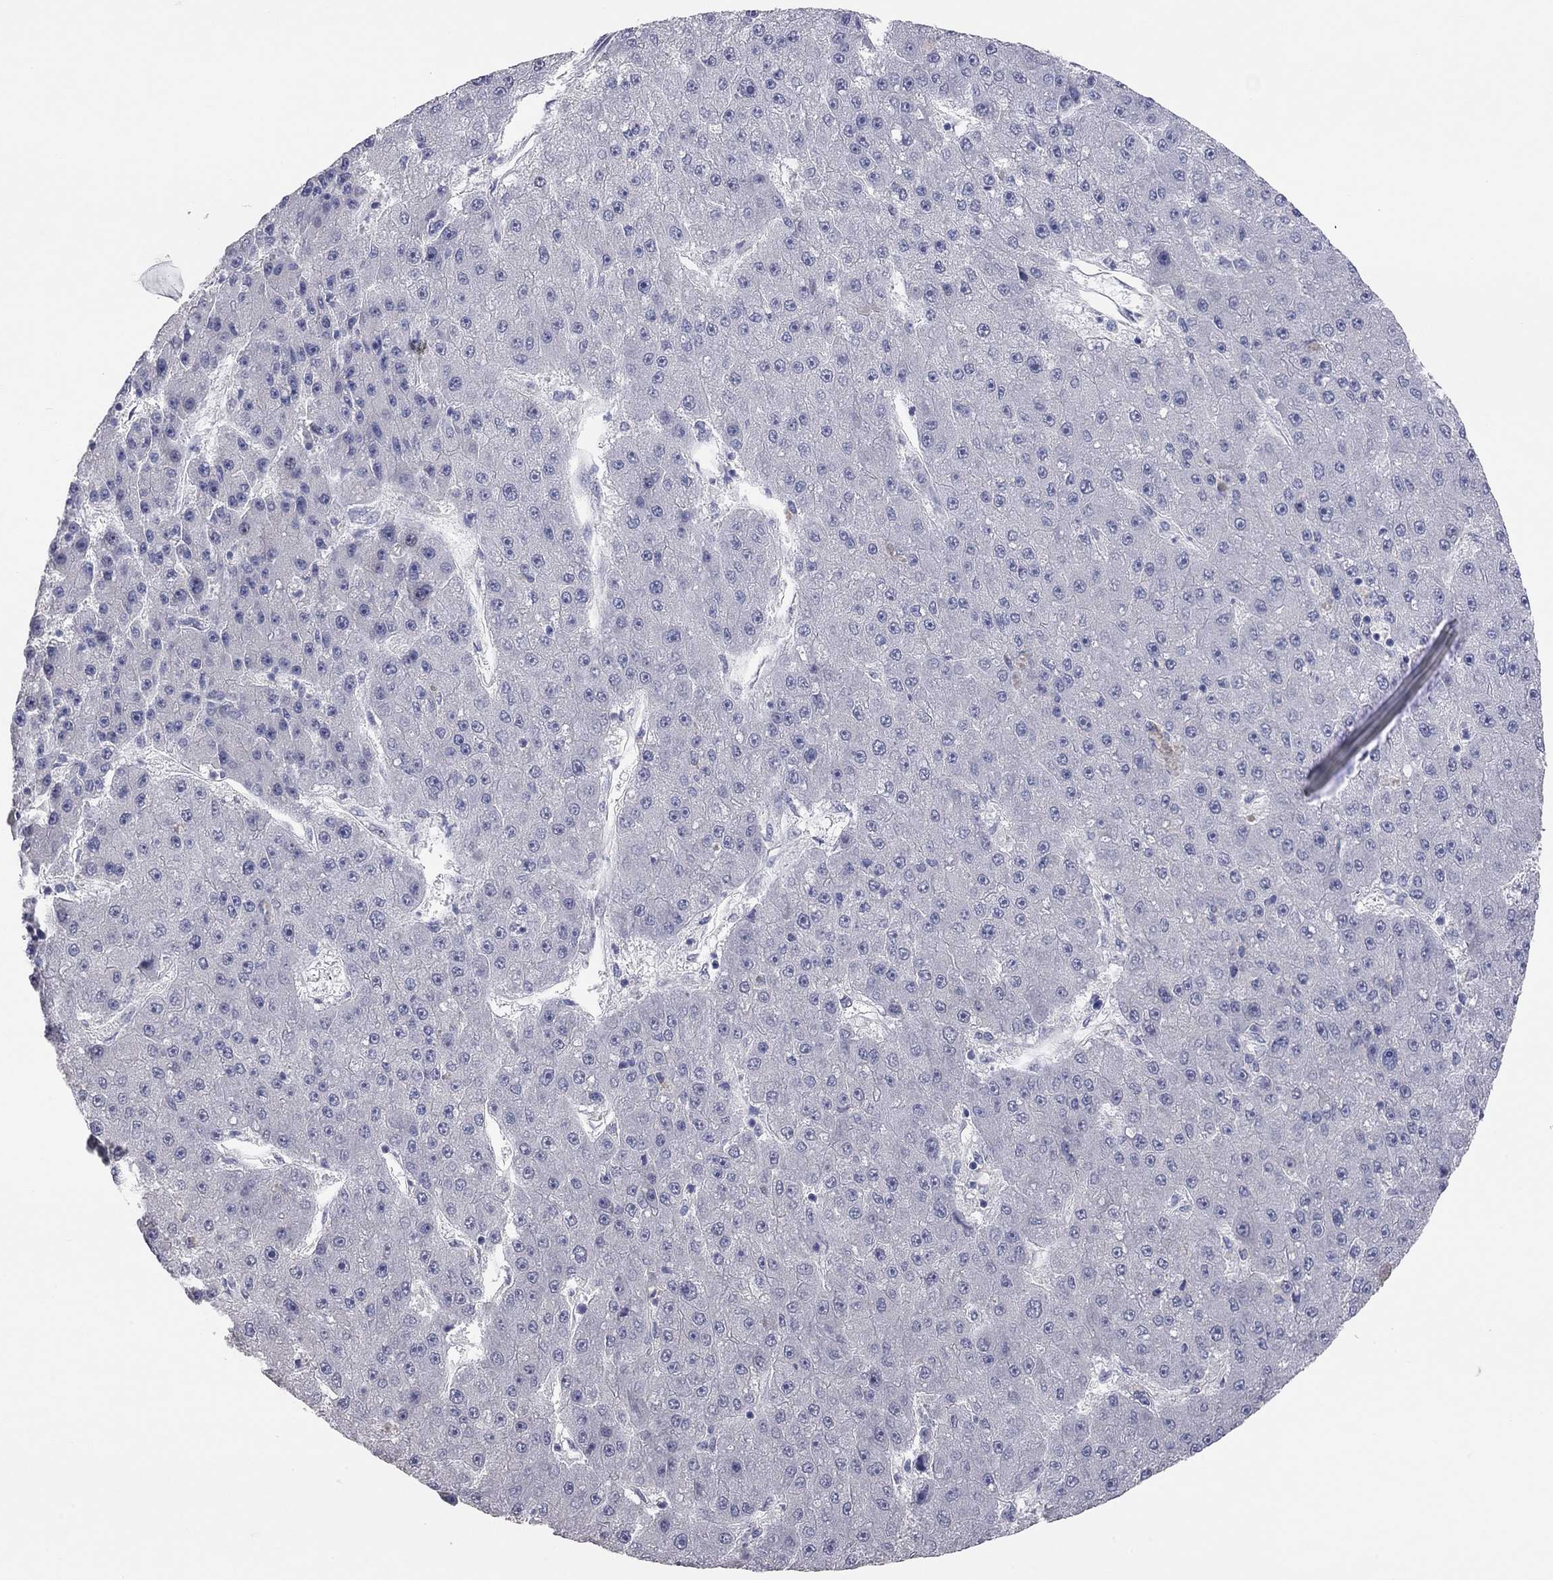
{"staining": {"intensity": "negative", "quantity": "none", "location": "none"}, "tissue": "liver cancer", "cell_type": "Tumor cells", "image_type": "cancer", "snomed": [{"axis": "morphology", "description": "Carcinoma, Hepatocellular, NOS"}, {"axis": "topography", "description": "Liver"}], "caption": "This histopathology image is of liver hepatocellular carcinoma stained with immunohistochemistry to label a protein in brown with the nuclei are counter-stained blue. There is no staining in tumor cells. (DAB immunohistochemistry with hematoxylin counter stain).", "gene": "KCNB1", "patient": {"sex": "male", "age": 67}}